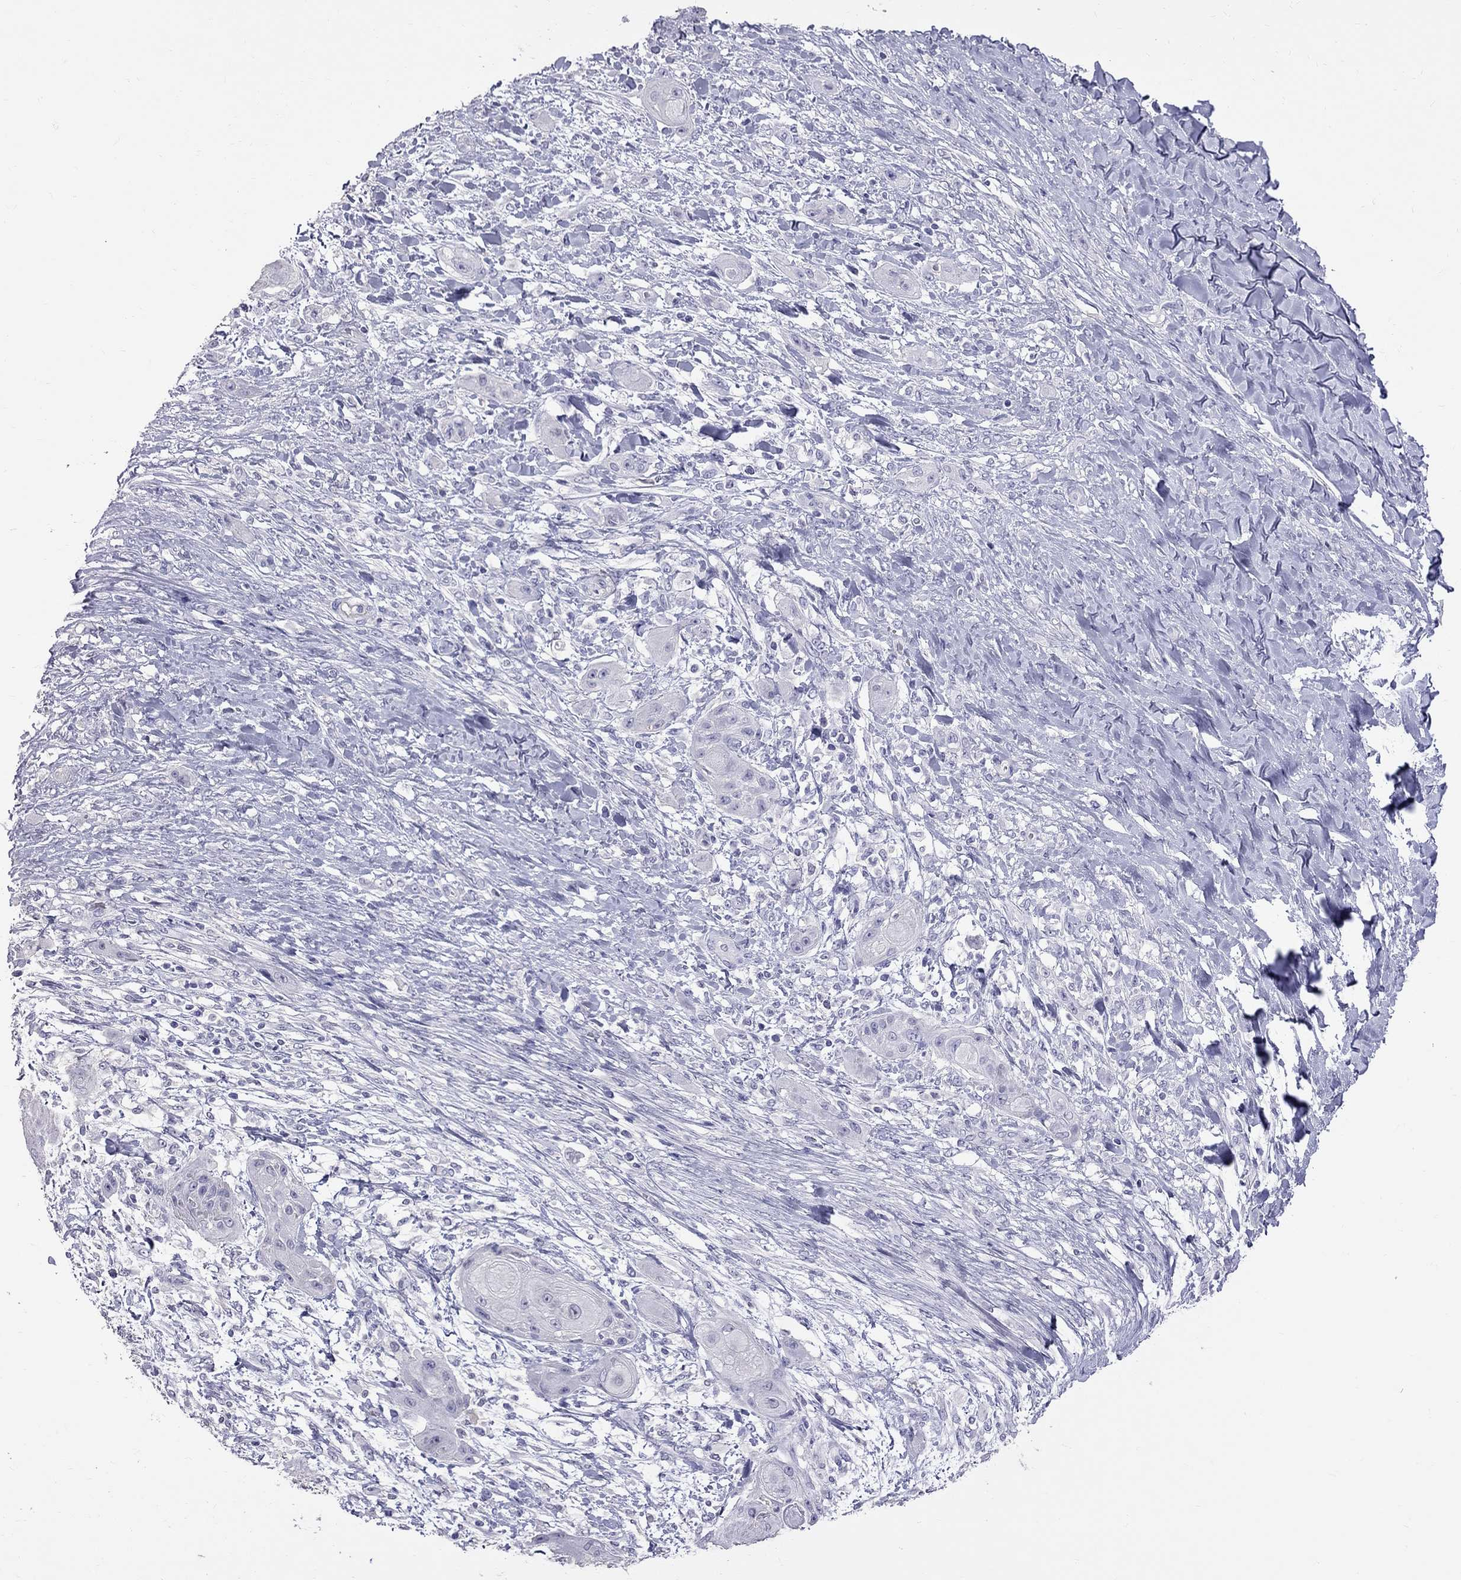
{"staining": {"intensity": "negative", "quantity": "none", "location": "none"}, "tissue": "skin cancer", "cell_type": "Tumor cells", "image_type": "cancer", "snomed": [{"axis": "morphology", "description": "Squamous cell carcinoma, NOS"}, {"axis": "topography", "description": "Skin"}], "caption": "The immunohistochemistry image has no significant positivity in tumor cells of skin cancer tissue.", "gene": "CFAP91", "patient": {"sex": "male", "age": 62}}